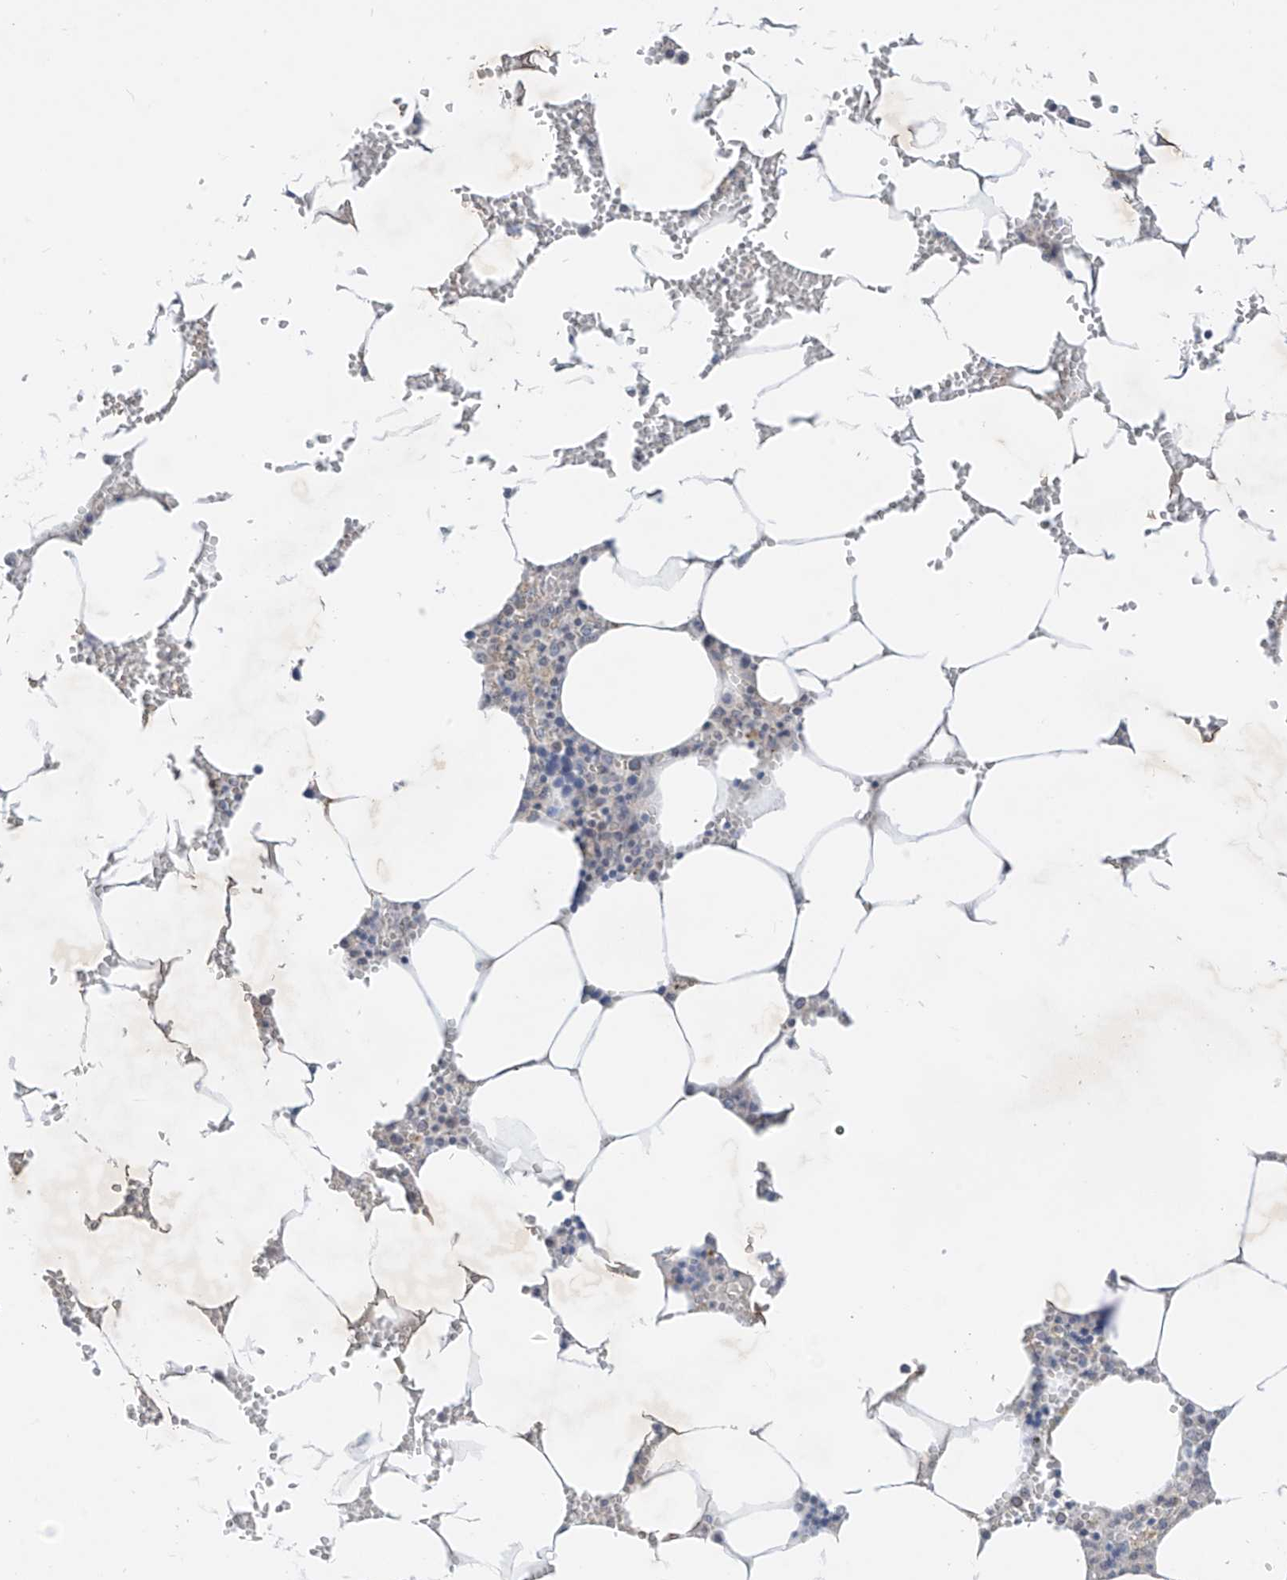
{"staining": {"intensity": "moderate", "quantity": "<25%", "location": "cytoplasmic/membranous"}, "tissue": "bone marrow", "cell_type": "Hematopoietic cells", "image_type": "normal", "snomed": [{"axis": "morphology", "description": "Normal tissue, NOS"}, {"axis": "topography", "description": "Bone marrow"}], "caption": "Immunohistochemistry of normal bone marrow shows low levels of moderate cytoplasmic/membranous staining in approximately <25% of hematopoietic cells. (Brightfield microscopy of DAB IHC at high magnification).", "gene": "ABLIM2", "patient": {"sex": "male", "age": 70}}